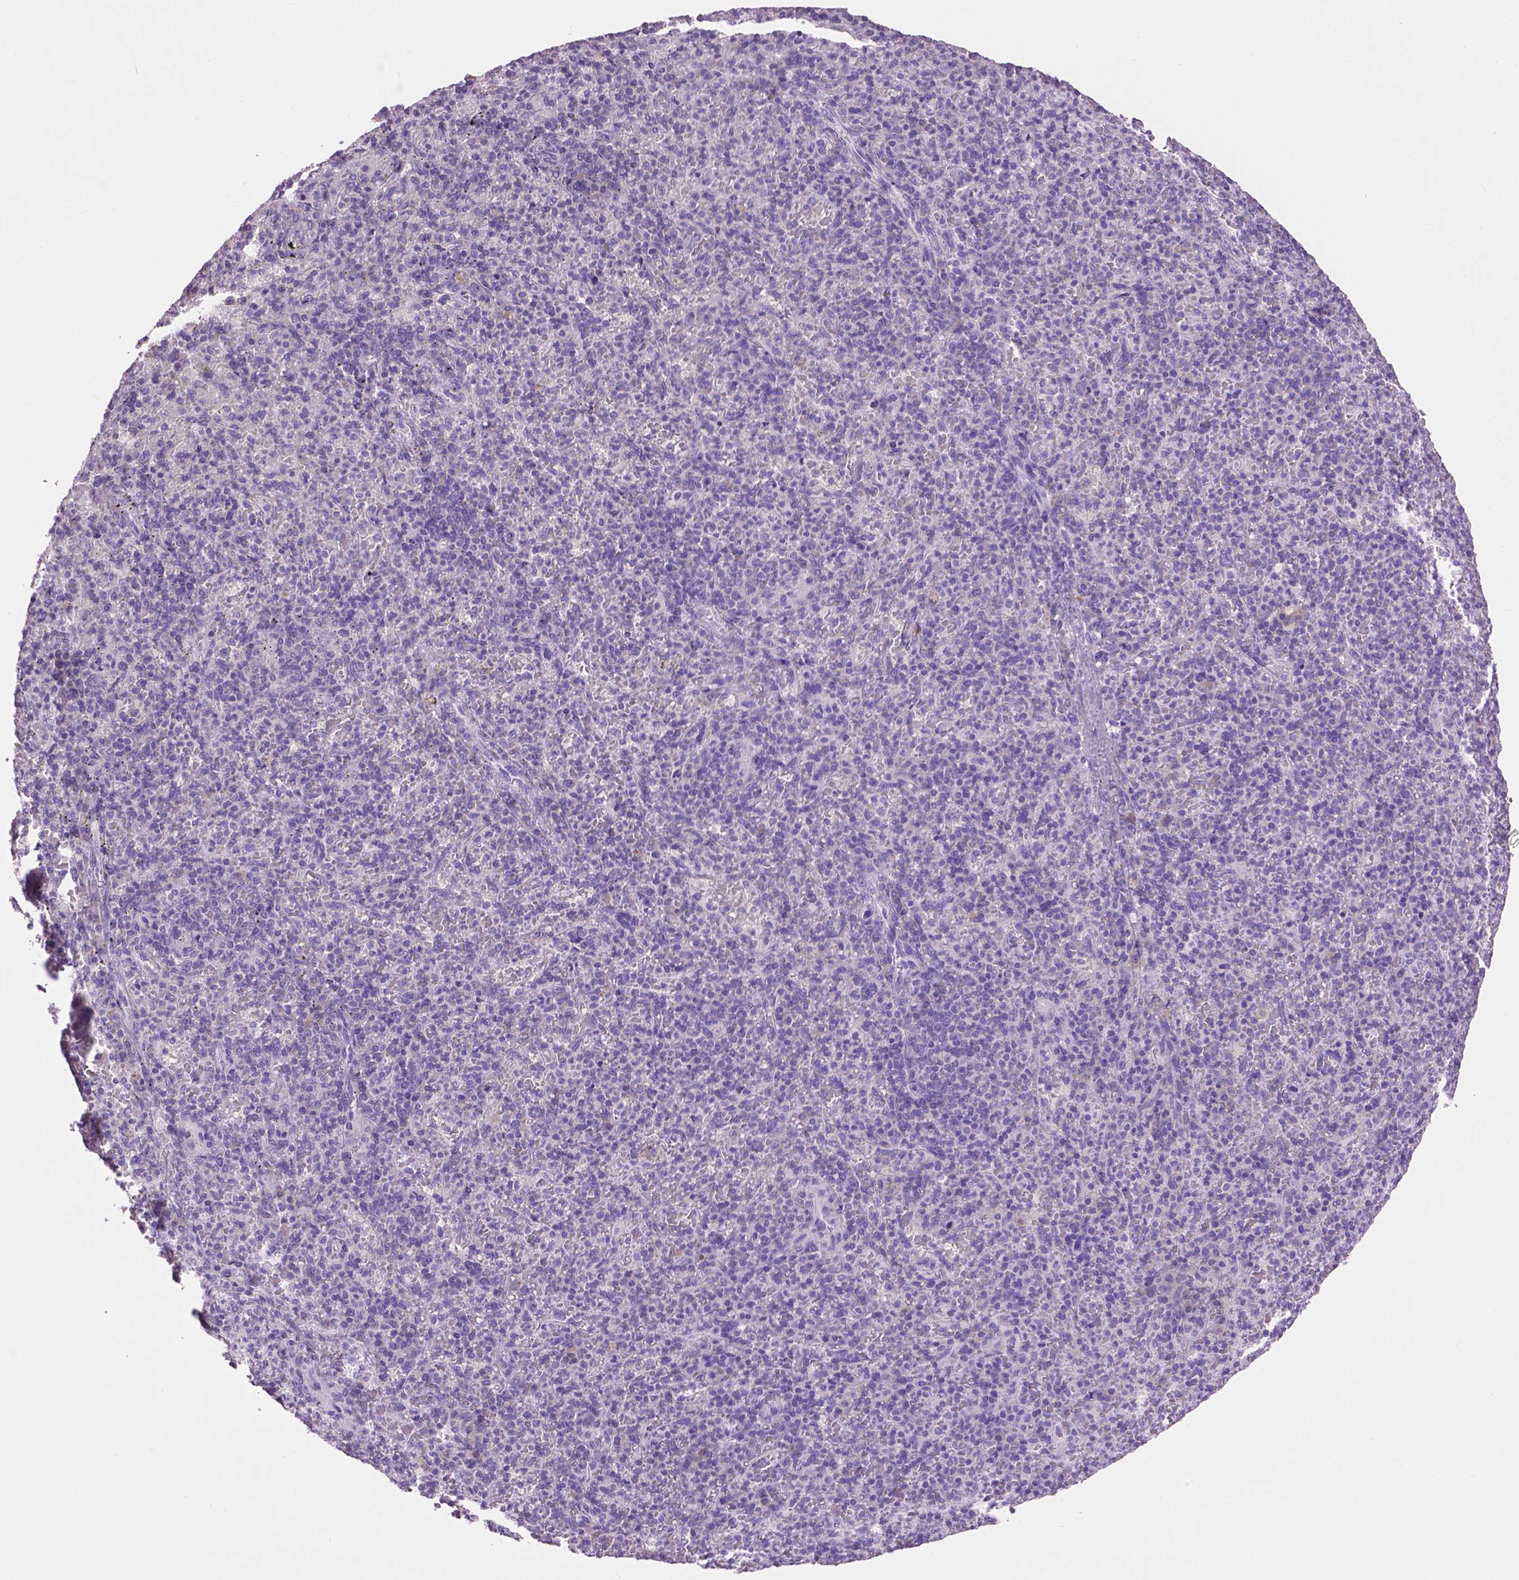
{"staining": {"intensity": "negative", "quantity": "none", "location": "none"}, "tissue": "spleen", "cell_type": "Cells in red pulp", "image_type": "normal", "snomed": [{"axis": "morphology", "description": "Normal tissue, NOS"}, {"axis": "topography", "description": "Spleen"}], "caption": "DAB (3,3'-diaminobenzidine) immunohistochemical staining of normal human spleen reveals no significant expression in cells in red pulp.", "gene": "CRYBA4", "patient": {"sex": "female", "age": 74}}